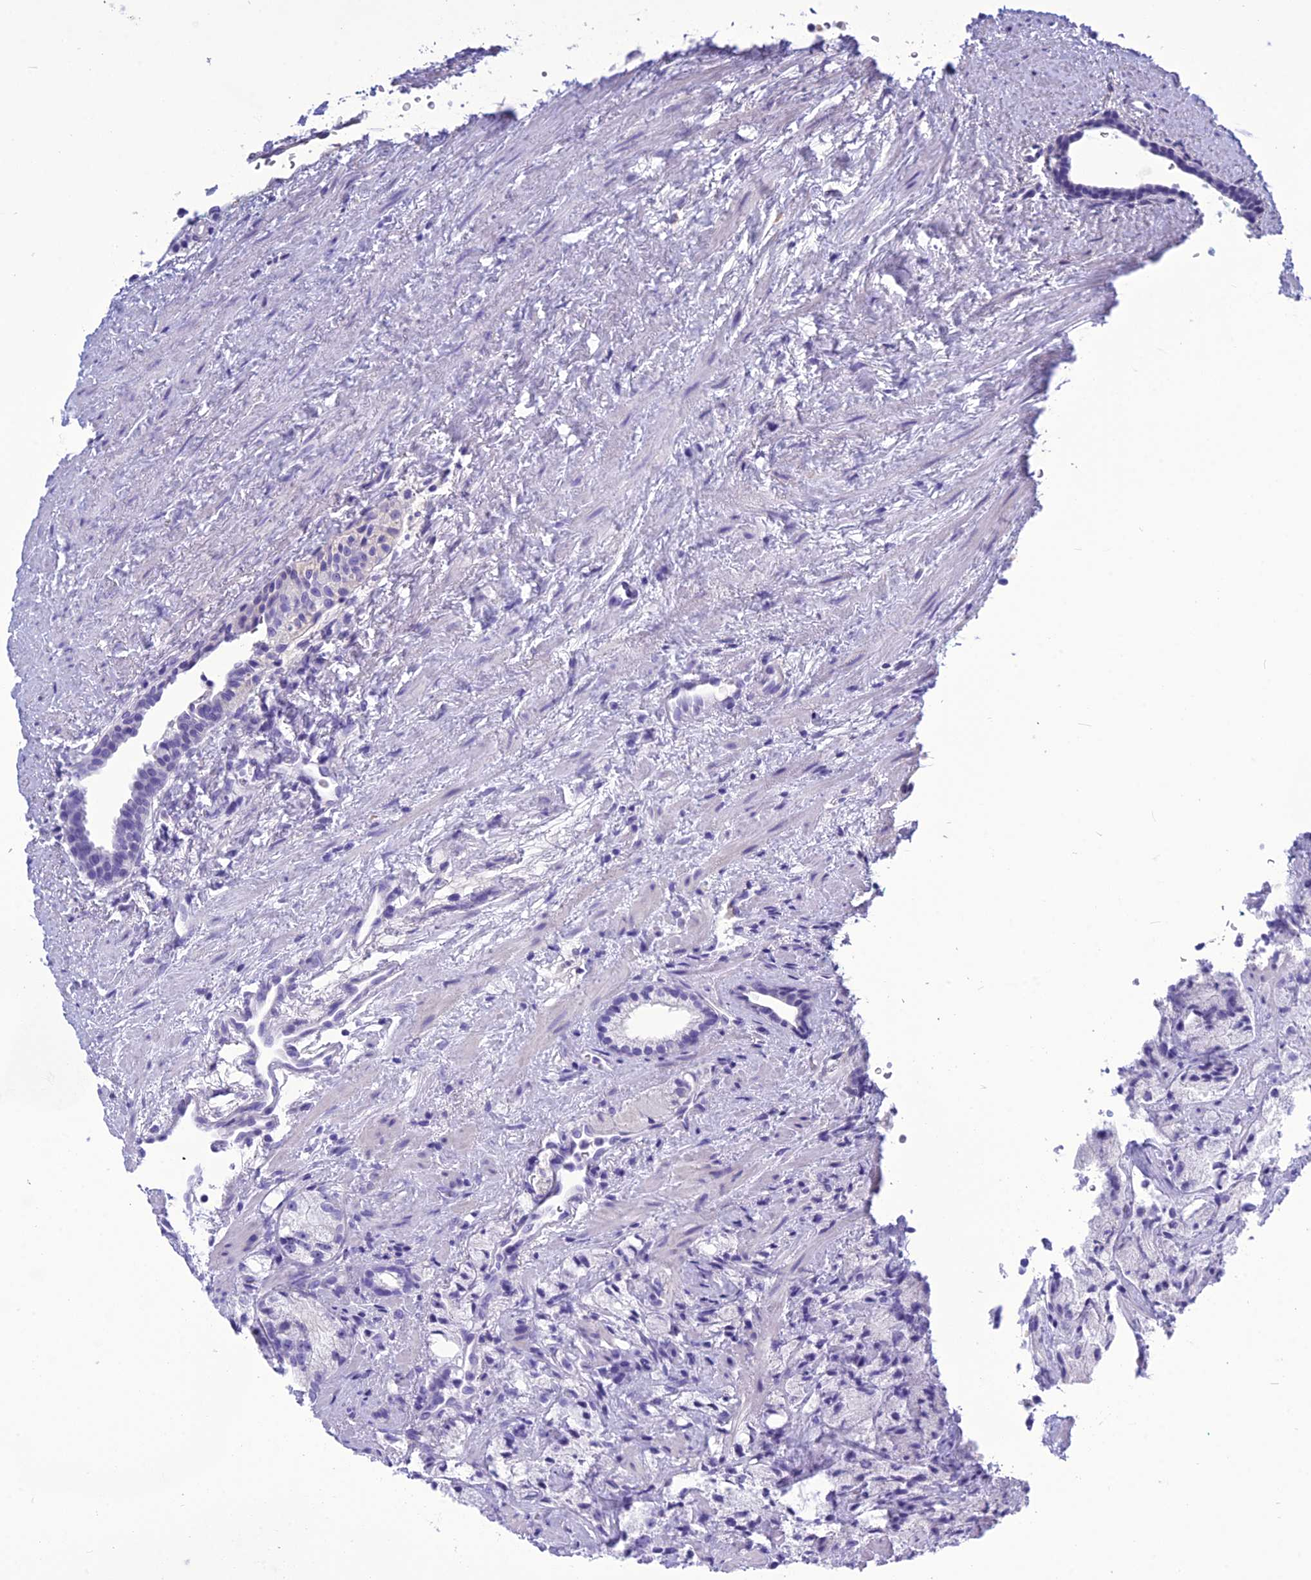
{"staining": {"intensity": "negative", "quantity": "none", "location": "none"}, "tissue": "prostate cancer", "cell_type": "Tumor cells", "image_type": "cancer", "snomed": [{"axis": "morphology", "description": "Adenocarcinoma, High grade"}, {"axis": "topography", "description": "Prostate"}], "caption": "Human prostate high-grade adenocarcinoma stained for a protein using IHC shows no expression in tumor cells.", "gene": "BBS2", "patient": {"sex": "male", "age": 64}}